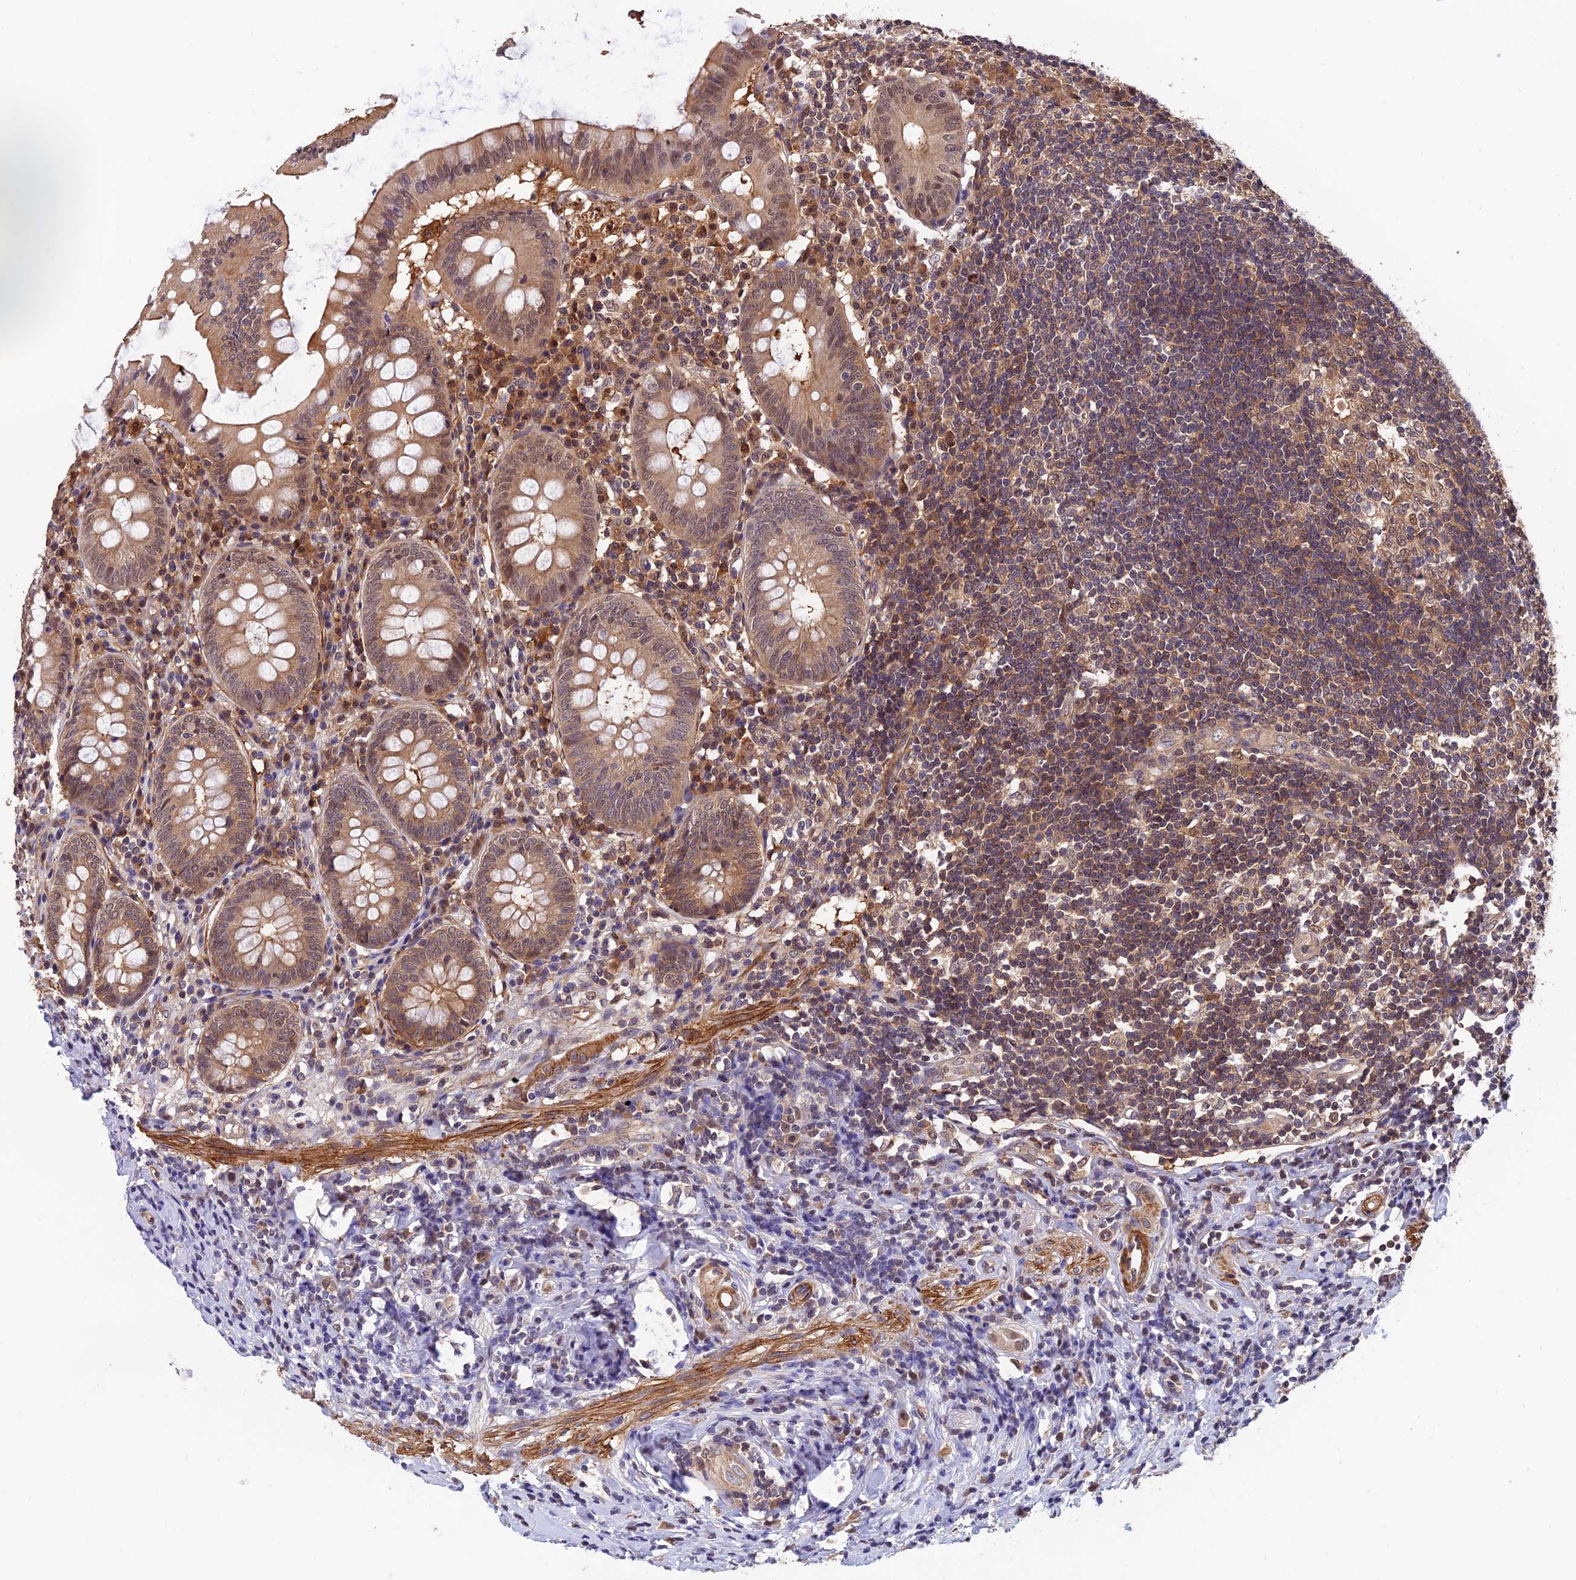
{"staining": {"intensity": "moderate", "quantity": ">75%", "location": "cytoplasmic/membranous,nuclear"}, "tissue": "appendix", "cell_type": "Glandular cells", "image_type": "normal", "snomed": [{"axis": "morphology", "description": "Normal tissue, NOS"}, {"axis": "topography", "description": "Appendix"}], "caption": "A micrograph of appendix stained for a protein displays moderate cytoplasmic/membranous,nuclear brown staining in glandular cells.", "gene": "PSMB3", "patient": {"sex": "female", "age": 54}}